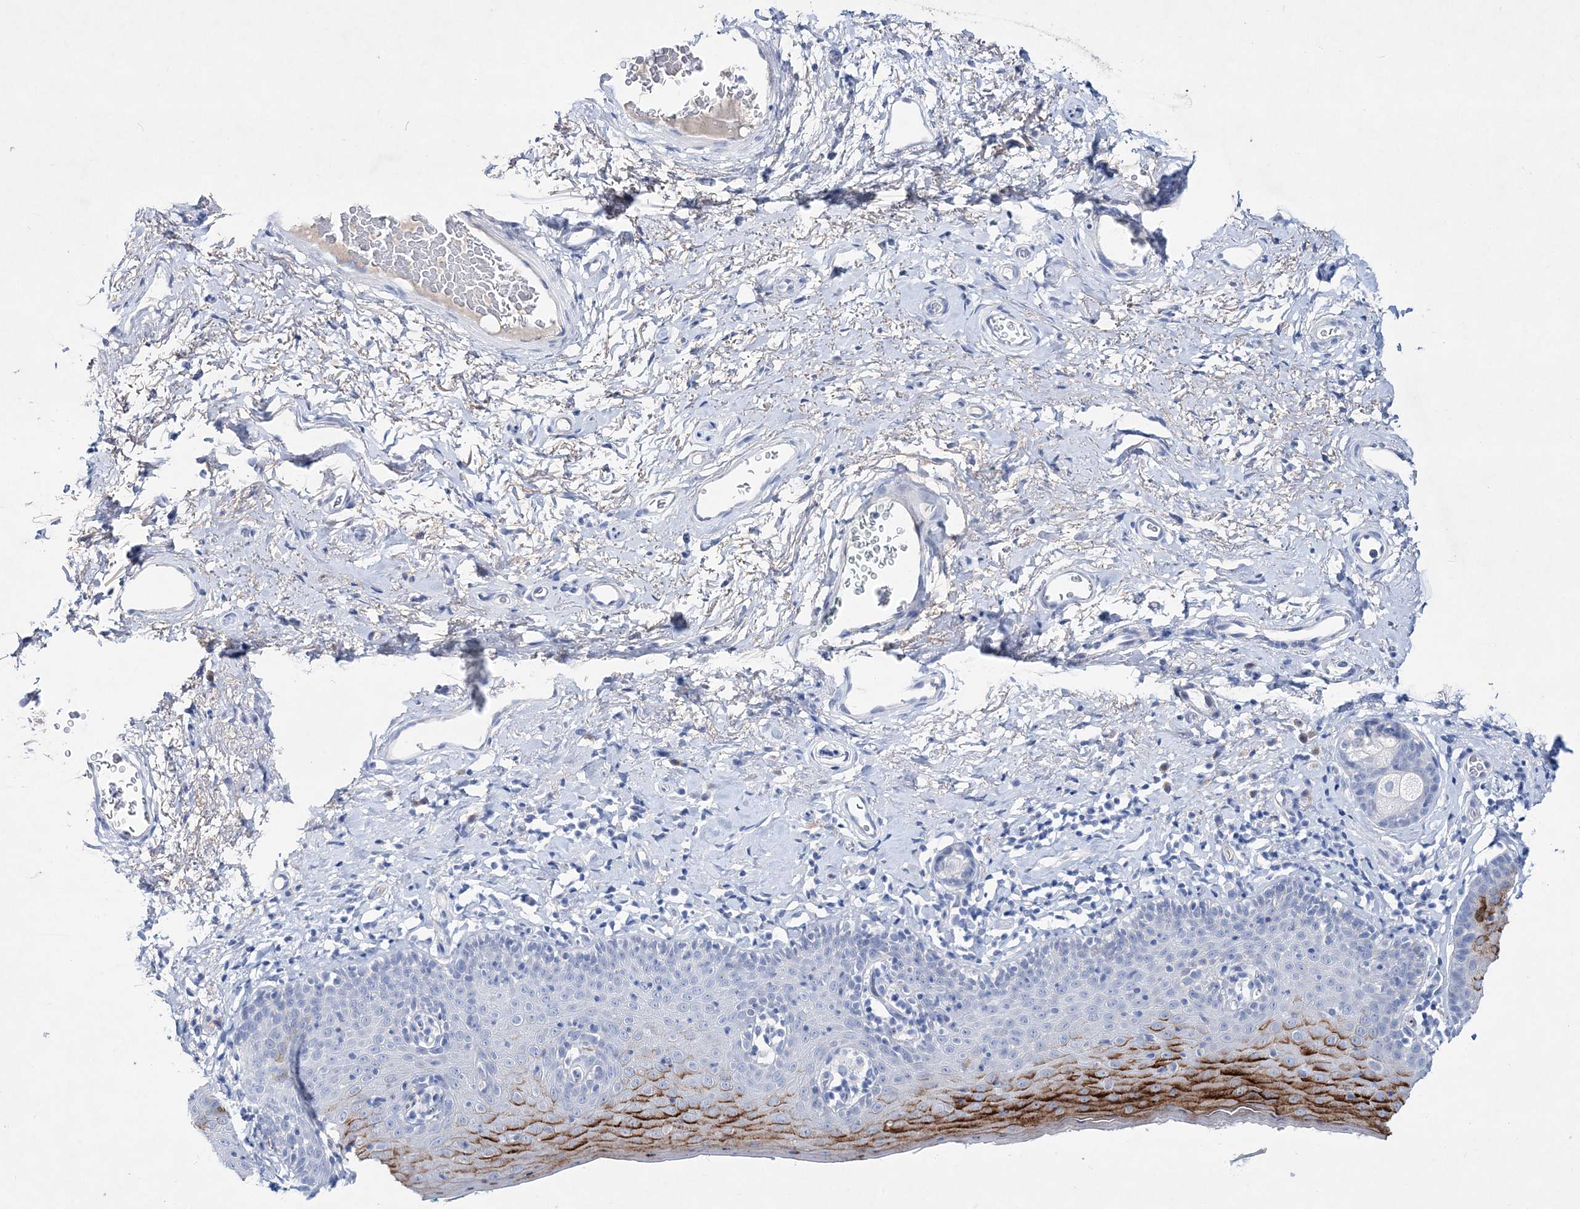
{"staining": {"intensity": "strong", "quantity": "<25%", "location": "cytoplasmic/membranous"}, "tissue": "skin", "cell_type": "Epidermal cells", "image_type": "normal", "snomed": [{"axis": "morphology", "description": "Normal tissue, NOS"}, {"axis": "topography", "description": "Vulva"}], "caption": "IHC micrograph of benign skin: skin stained using IHC demonstrates medium levels of strong protein expression localized specifically in the cytoplasmic/membranous of epidermal cells, appearing as a cytoplasmic/membranous brown color.", "gene": "SPINK7", "patient": {"sex": "female", "age": 66}}